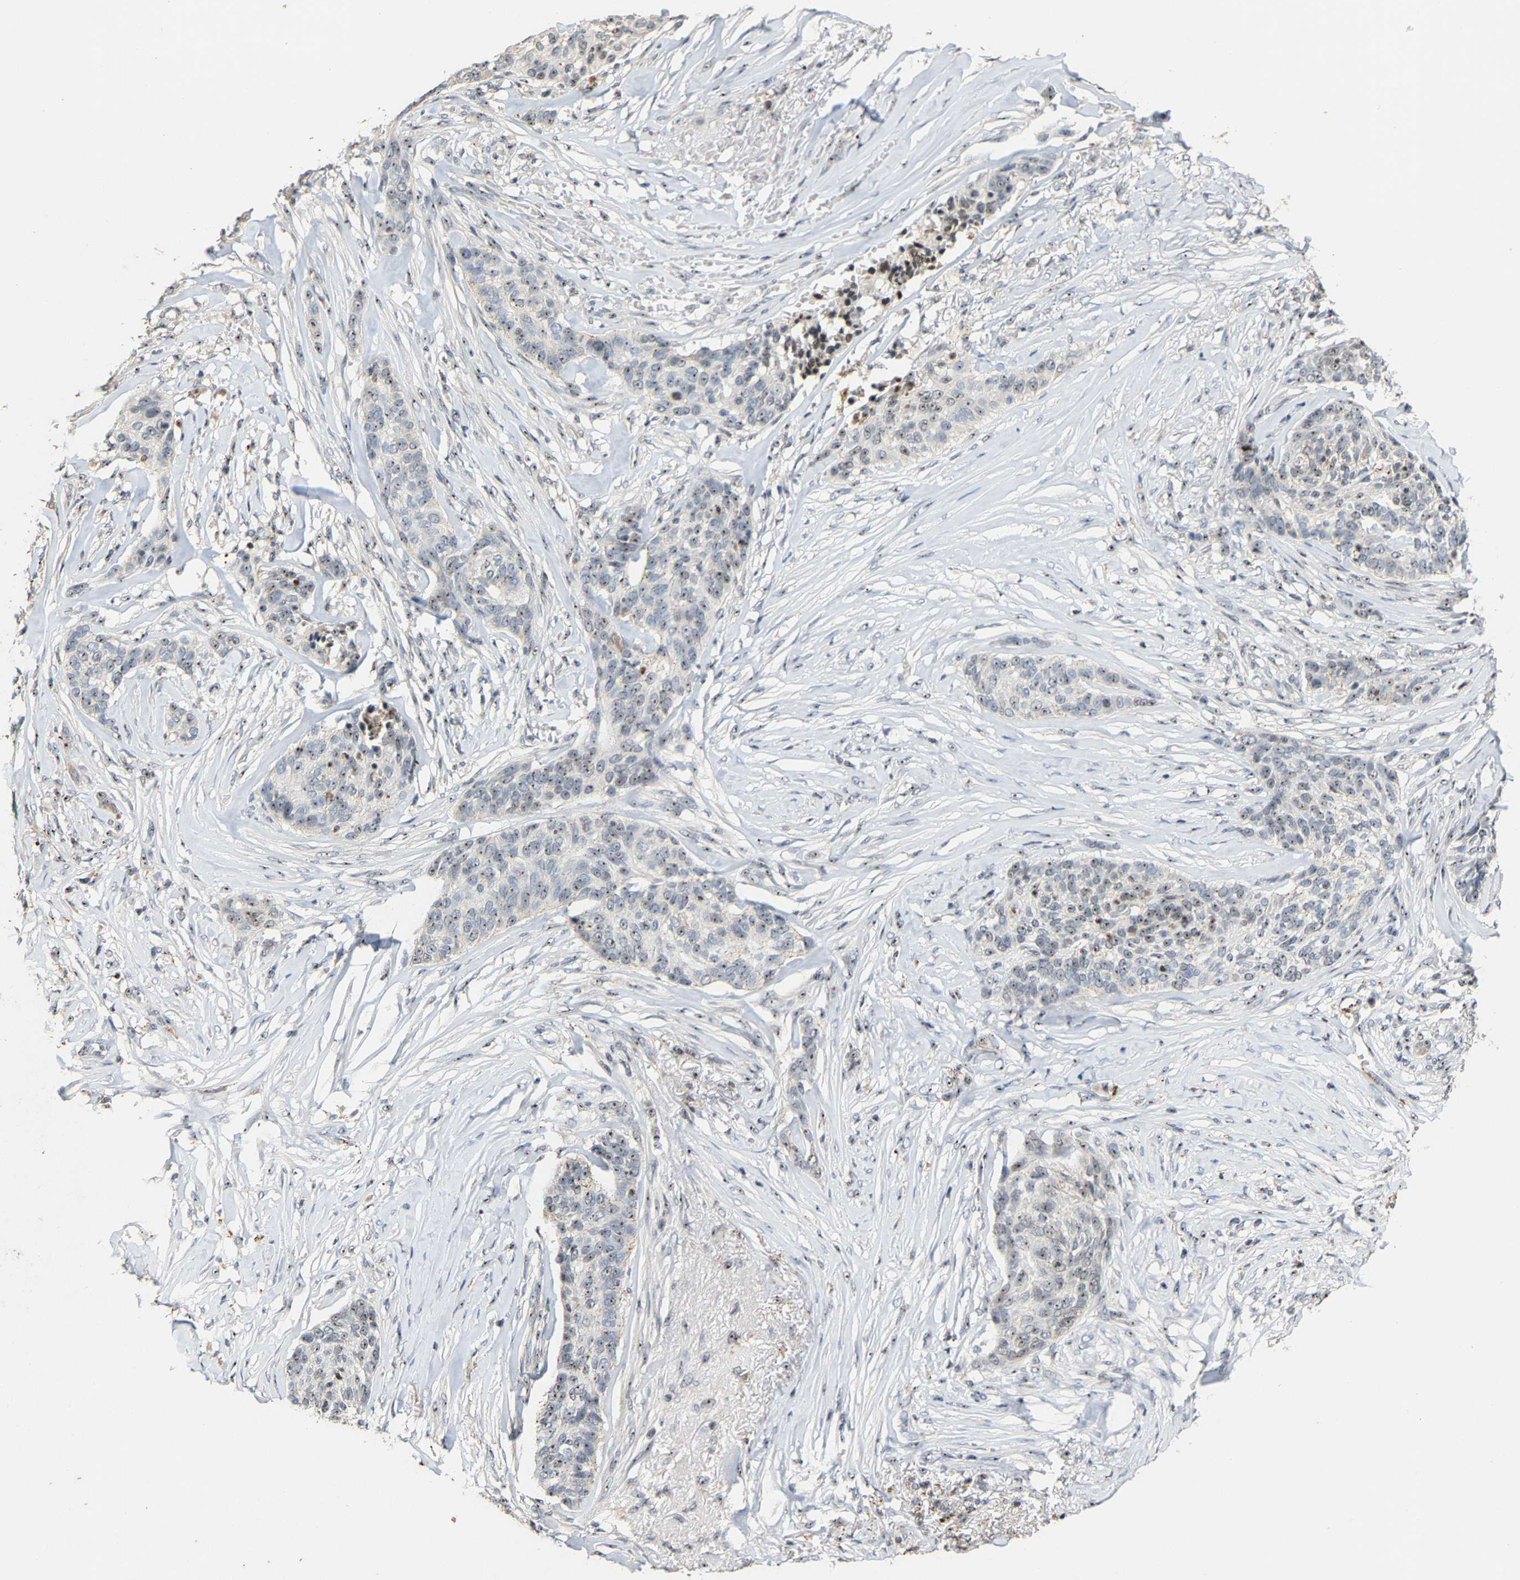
{"staining": {"intensity": "weak", "quantity": "25%-75%", "location": "nuclear"}, "tissue": "skin cancer", "cell_type": "Tumor cells", "image_type": "cancer", "snomed": [{"axis": "morphology", "description": "Basal cell carcinoma"}, {"axis": "topography", "description": "Skin"}], "caption": "Immunohistochemistry image of neoplastic tissue: skin basal cell carcinoma stained using IHC shows low levels of weak protein expression localized specifically in the nuclear of tumor cells, appearing as a nuclear brown color.", "gene": "NOP58", "patient": {"sex": "male", "age": 85}}